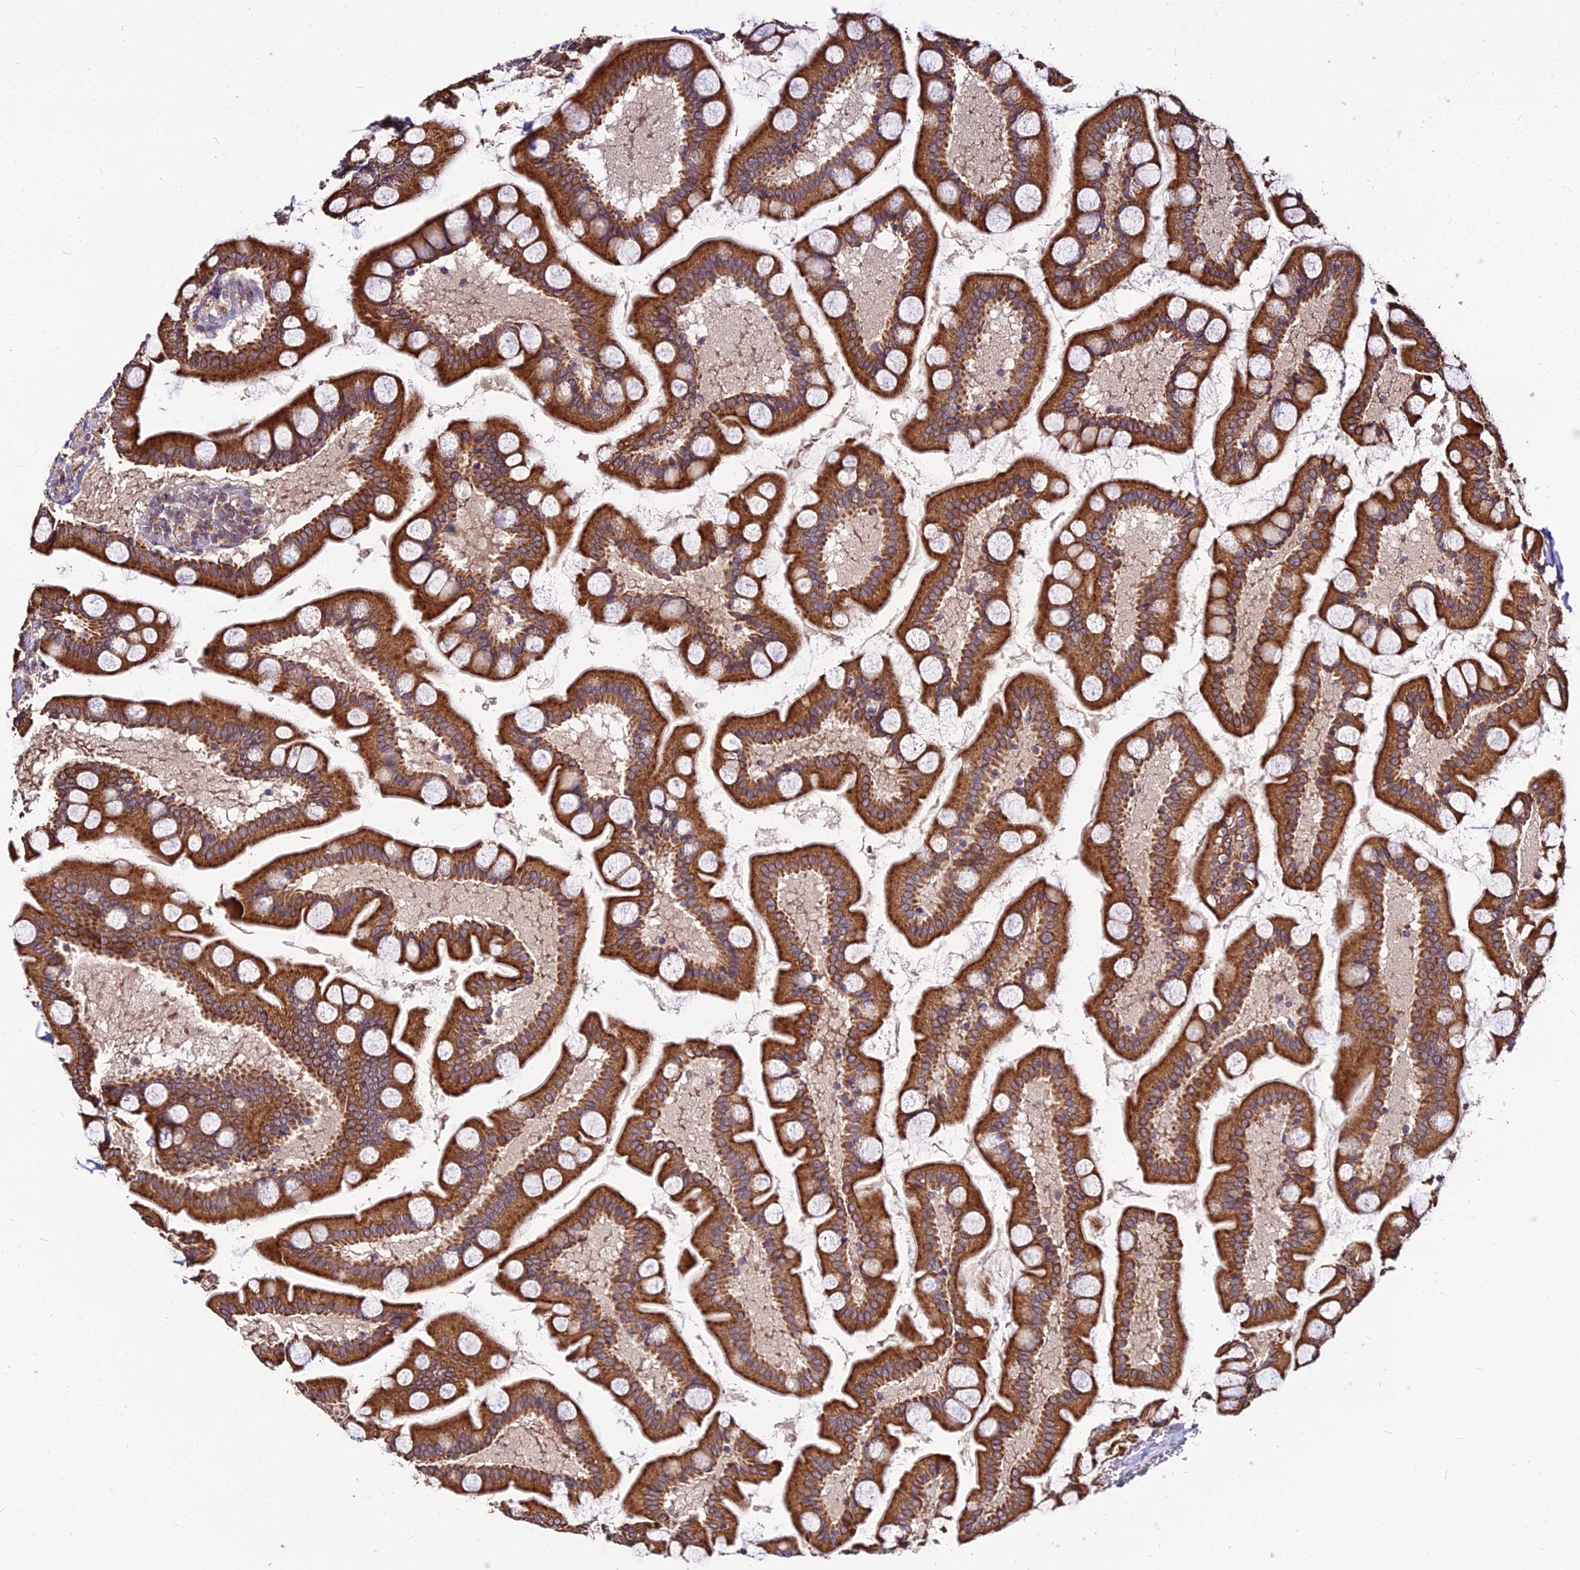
{"staining": {"intensity": "strong", "quantity": ">75%", "location": "cytoplasmic/membranous"}, "tissue": "small intestine", "cell_type": "Glandular cells", "image_type": "normal", "snomed": [{"axis": "morphology", "description": "Normal tissue, NOS"}, {"axis": "topography", "description": "Small intestine"}], "caption": "Human small intestine stained for a protein (brown) exhibits strong cytoplasmic/membranous positive expression in approximately >75% of glandular cells.", "gene": "ENSG00000258465", "patient": {"sex": "male", "age": 41}}